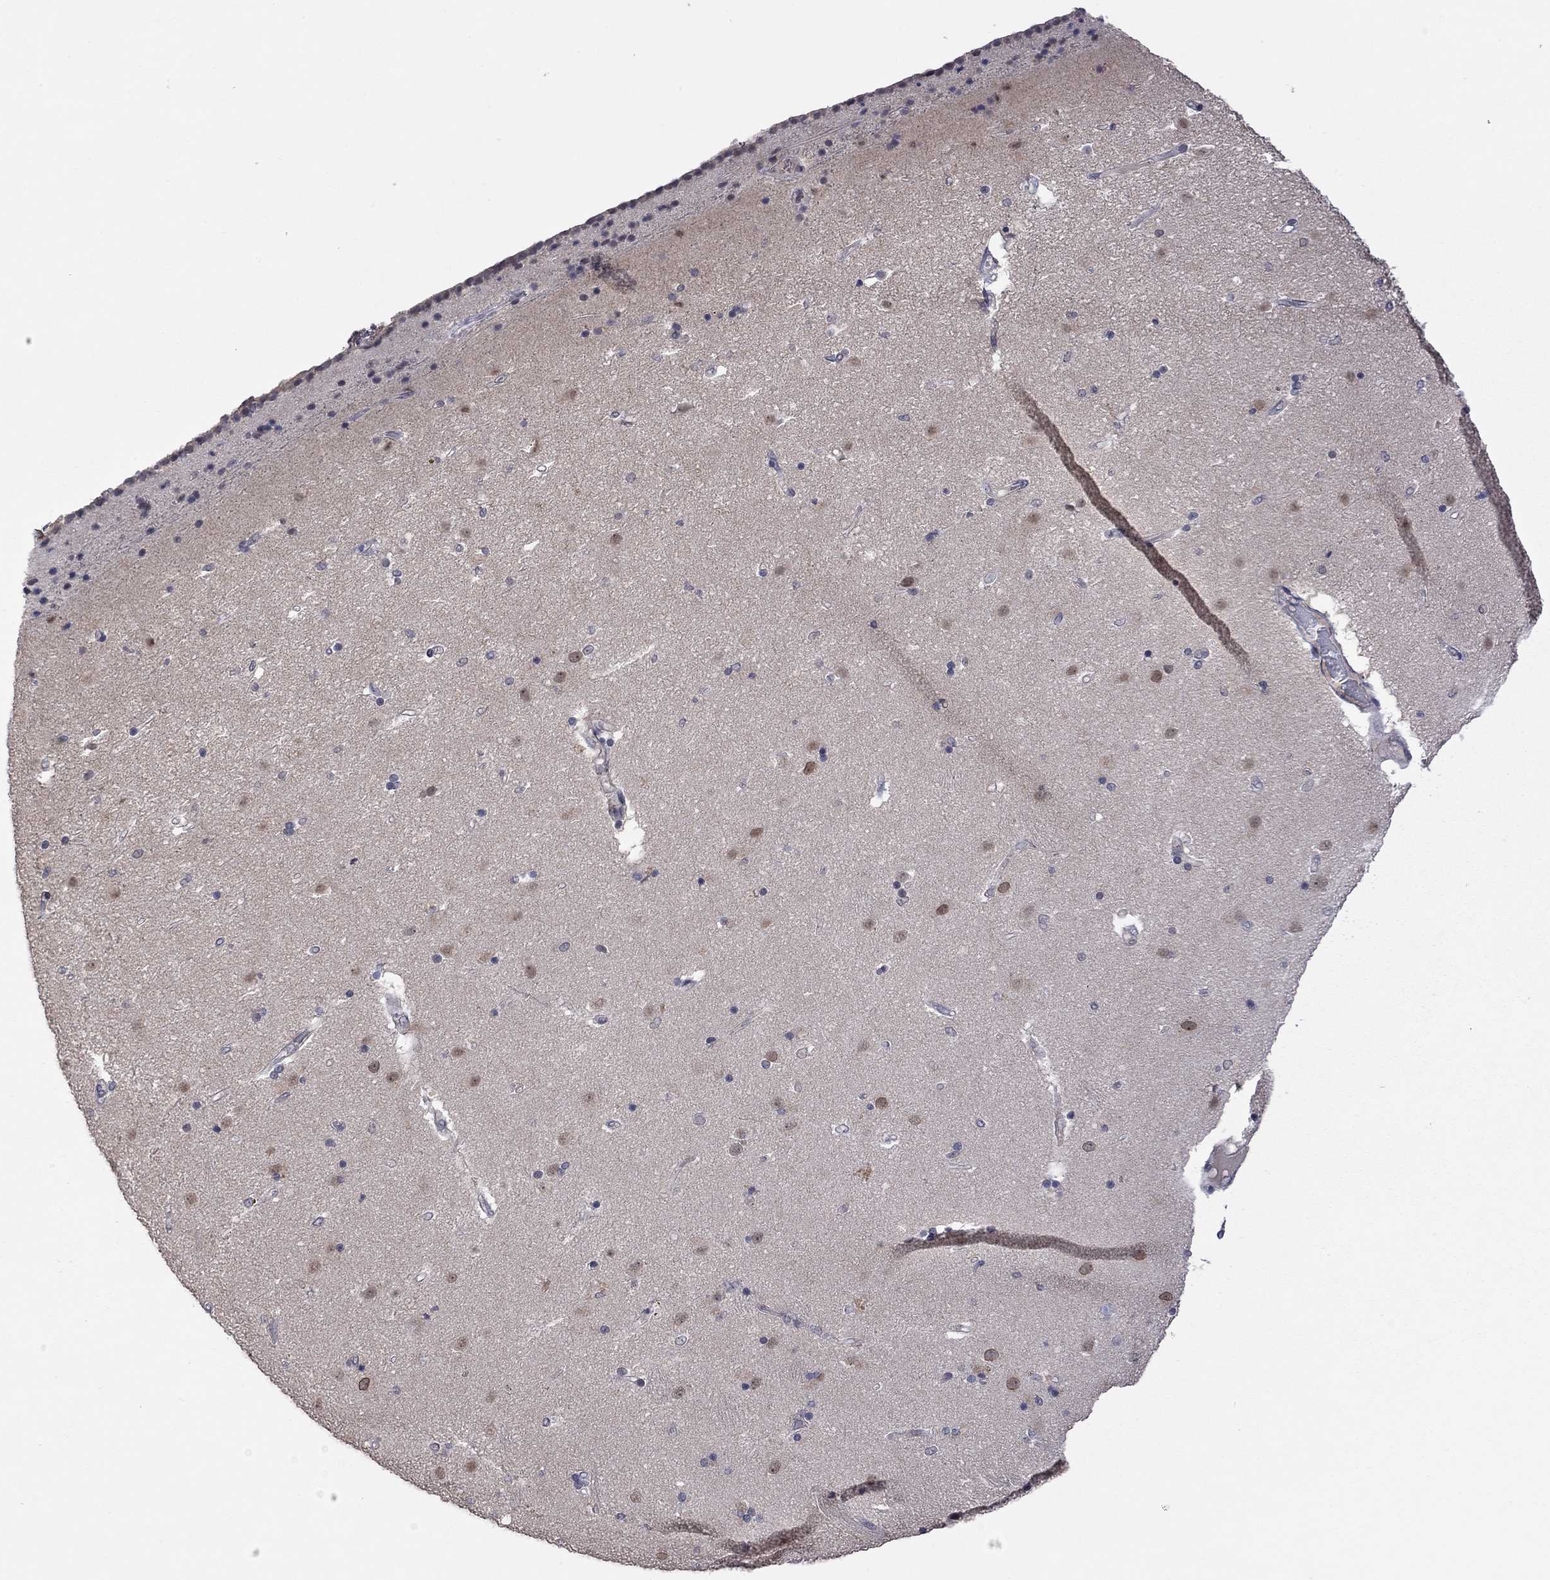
{"staining": {"intensity": "negative", "quantity": "none", "location": "none"}, "tissue": "caudate", "cell_type": "Glial cells", "image_type": "normal", "snomed": [{"axis": "morphology", "description": "Normal tissue, NOS"}, {"axis": "topography", "description": "Lateral ventricle wall"}], "caption": "Photomicrograph shows no protein staining in glial cells of benign caudate. Brightfield microscopy of immunohistochemistry (IHC) stained with DAB (brown) and hematoxylin (blue), captured at high magnification.", "gene": "FABP12", "patient": {"sex": "female", "age": 71}}